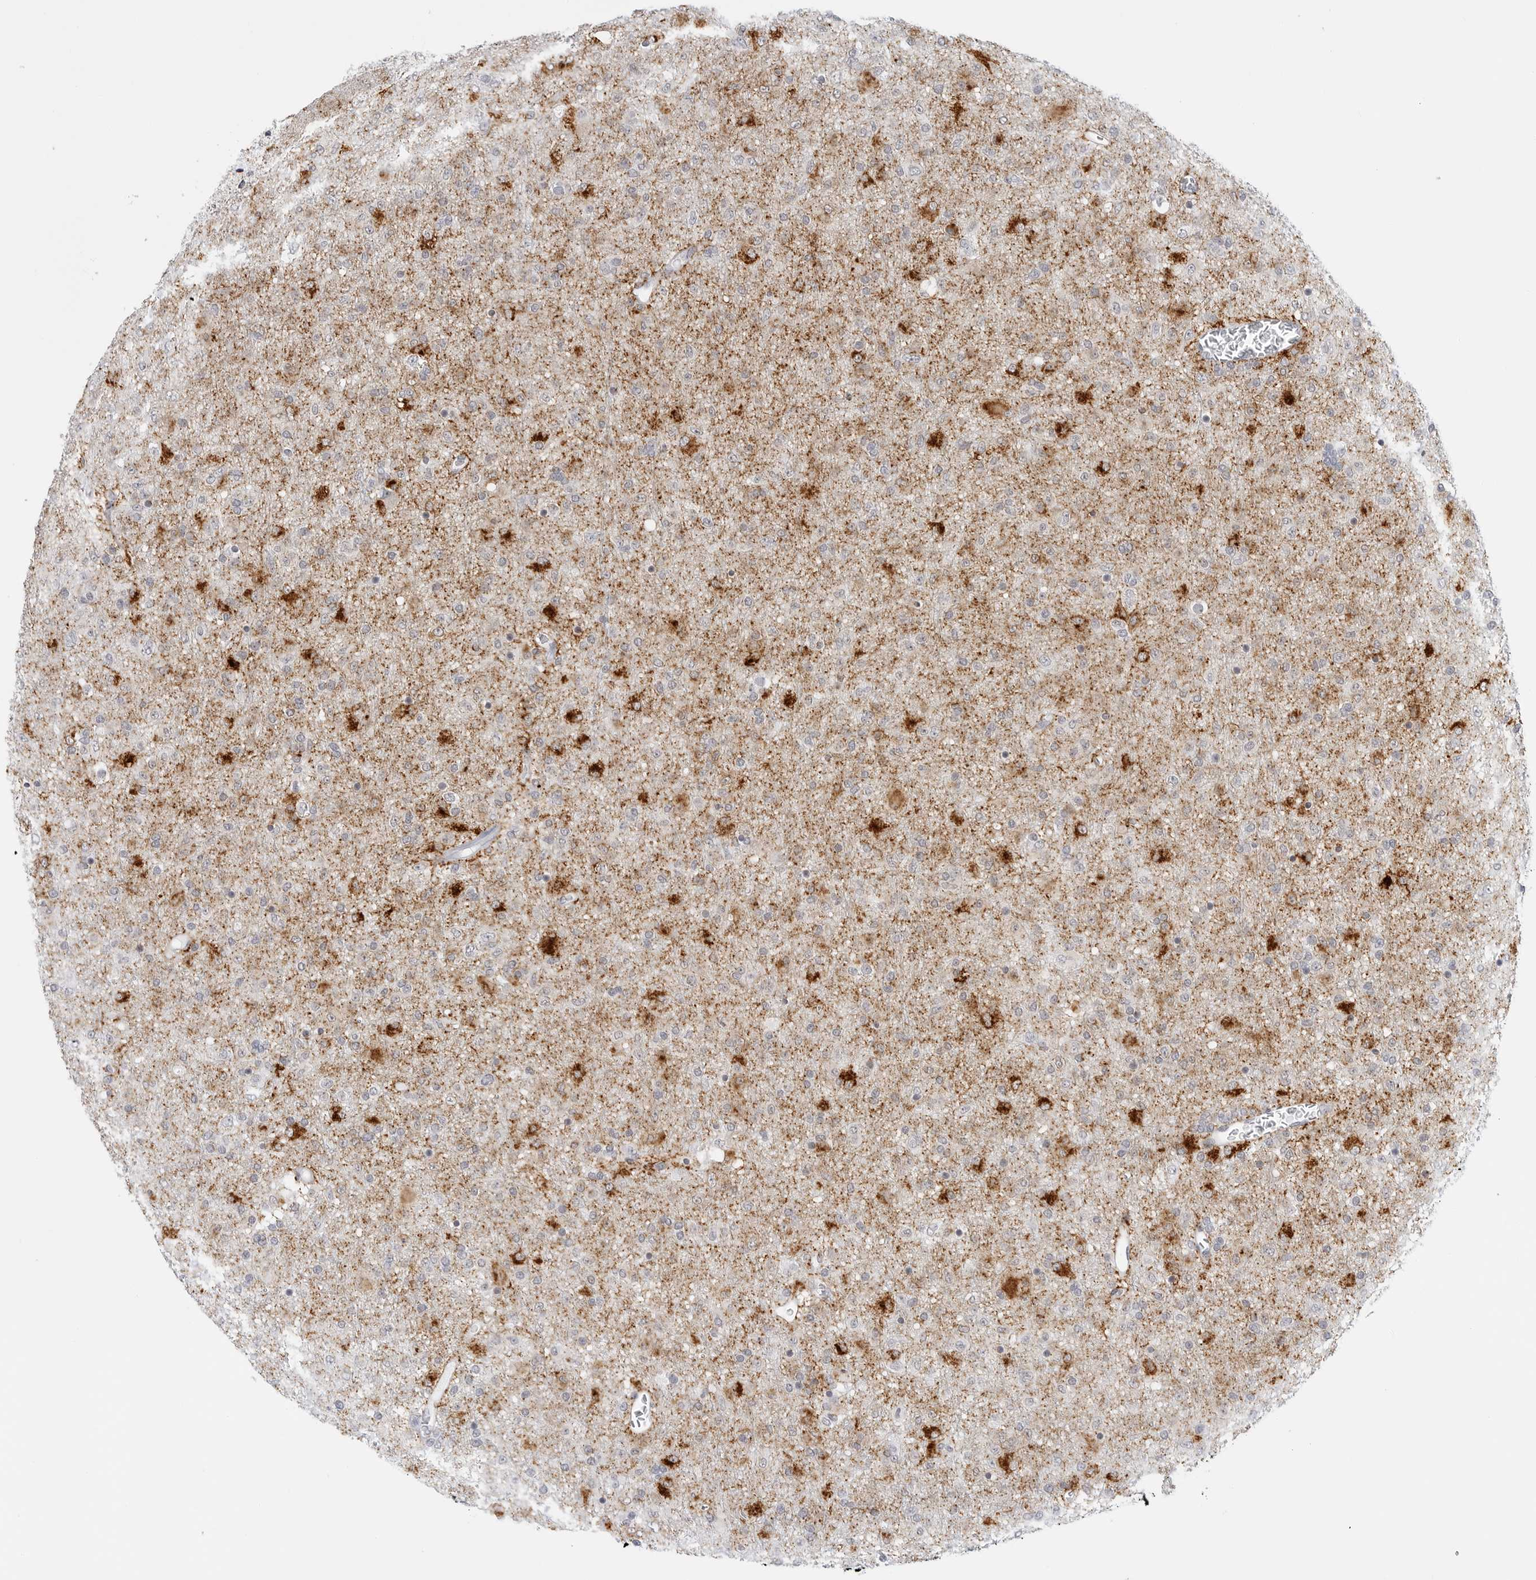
{"staining": {"intensity": "strong", "quantity": "<25%", "location": "cytoplasmic/membranous"}, "tissue": "glioma", "cell_type": "Tumor cells", "image_type": "cancer", "snomed": [{"axis": "morphology", "description": "Glioma, malignant, Low grade"}, {"axis": "topography", "description": "Brain"}], "caption": "The image demonstrates immunohistochemical staining of malignant glioma (low-grade). There is strong cytoplasmic/membranous positivity is seen in approximately <25% of tumor cells.", "gene": "HSPB7", "patient": {"sex": "male", "age": 65}}